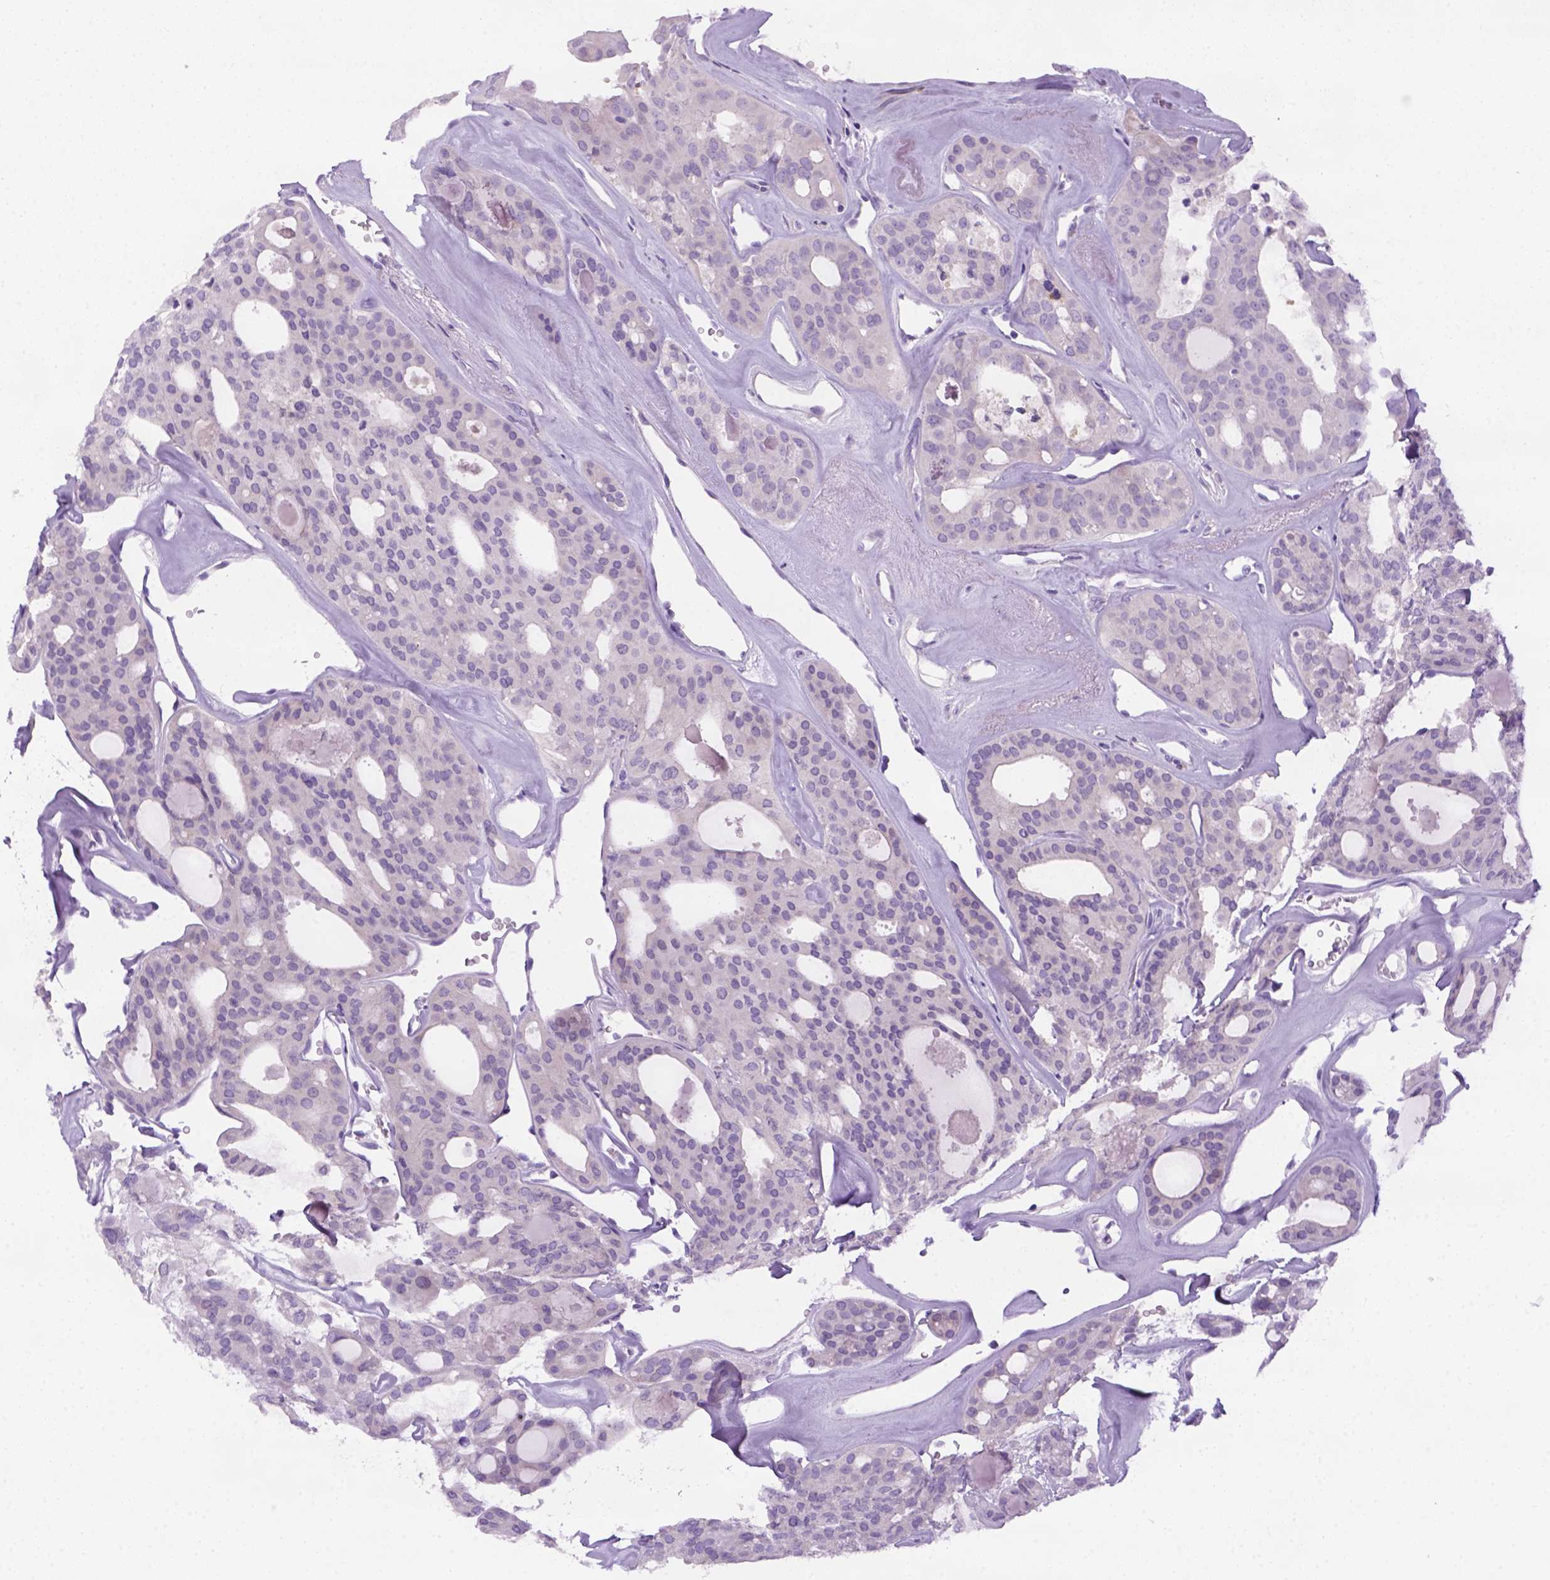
{"staining": {"intensity": "negative", "quantity": "none", "location": "none"}, "tissue": "thyroid cancer", "cell_type": "Tumor cells", "image_type": "cancer", "snomed": [{"axis": "morphology", "description": "Follicular adenoma carcinoma, NOS"}, {"axis": "topography", "description": "Thyroid gland"}], "caption": "This photomicrograph is of thyroid follicular adenoma carcinoma stained with IHC to label a protein in brown with the nuclei are counter-stained blue. There is no staining in tumor cells.", "gene": "DNAH11", "patient": {"sex": "male", "age": 75}}